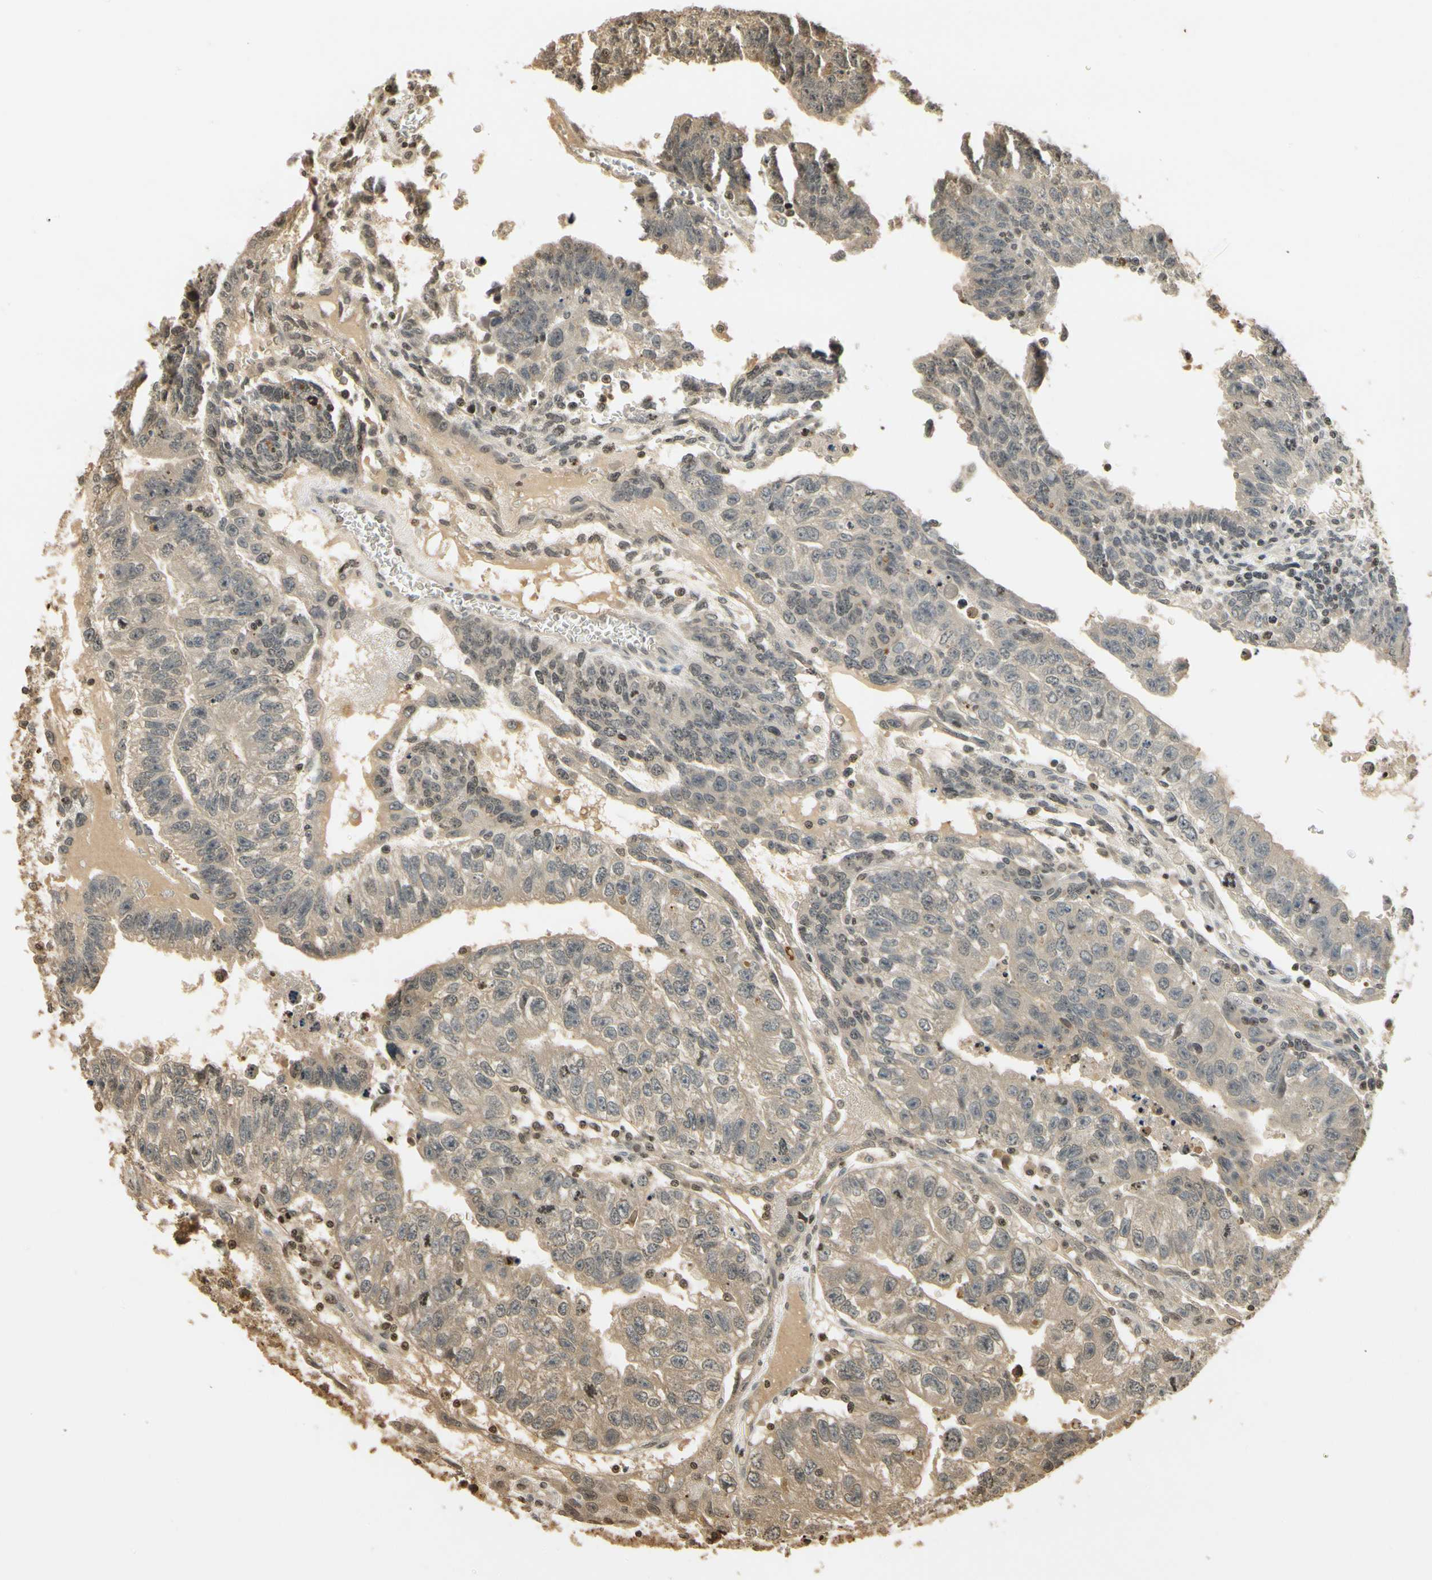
{"staining": {"intensity": "moderate", "quantity": ">75%", "location": "cytoplasmic/membranous"}, "tissue": "testis cancer", "cell_type": "Tumor cells", "image_type": "cancer", "snomed": [{"axis": "morphology", "description": "Seminoma, NOS"}, {"axis": "morphology", "description": "Carcinoma, Embryonal, NOS"}, {"axis": "topography", "description": "Testis"}], "caption": "Brown immunohistochemical staining in seminoma (testis) displays moderate cytoplasmic/membranous positivity in about >75% of tumor cells.", "gene": "SOD1", "patient": {"sex": "male", "age": 52}}